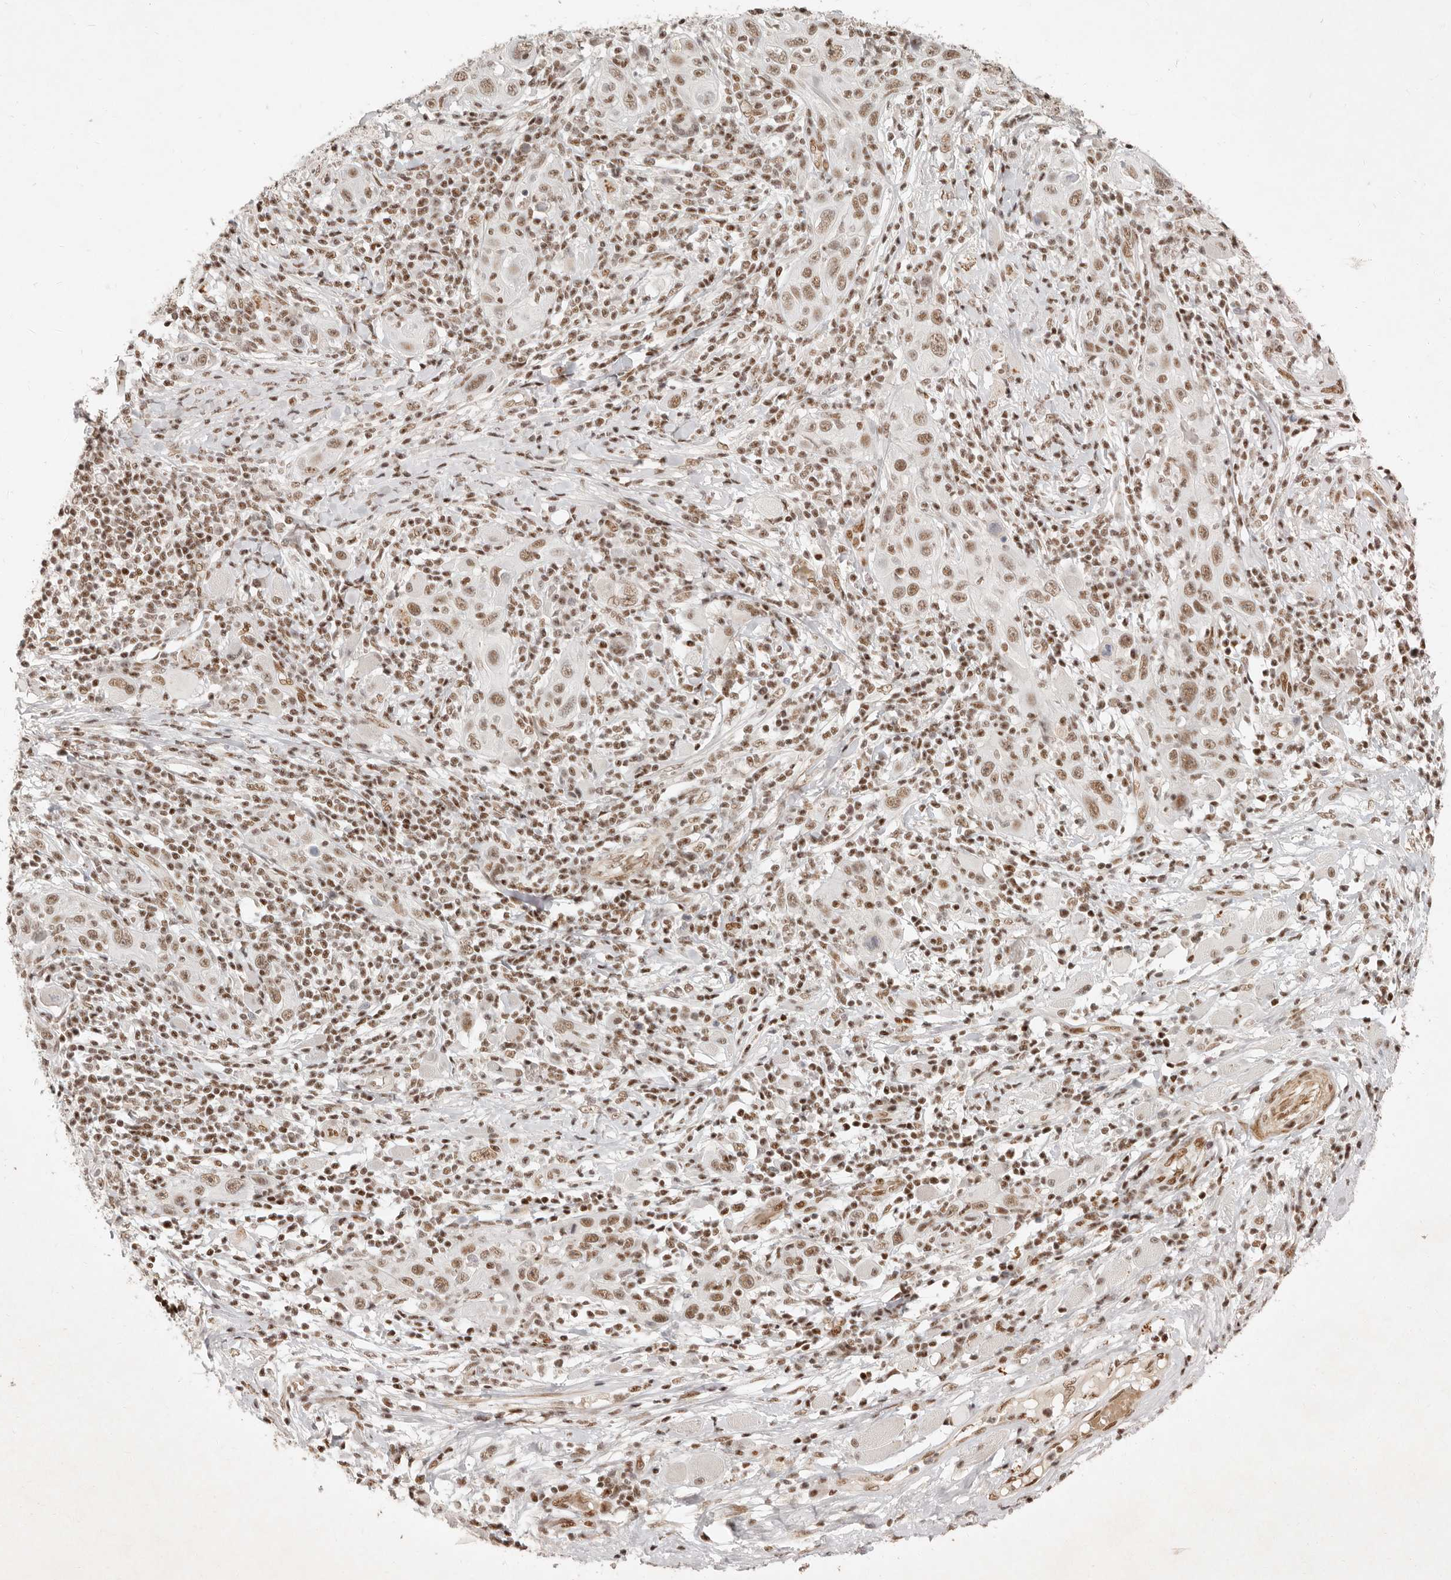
{"staining": {"intensity": "moderate", "quantity": ">75%", "location": "nuclear"}, "tissue": "skin cancer", "cell_type": "Tumor cells", "image_type": "cancer", "snomed": [{"axis": "morphology", "description": "Squamous cell carcinoma, NOS"}, {"axis": "topography", "description": "Skin"}], "caption": "Immunohistochemical staining of skin cancer exhibits medium levels of moderate nuclear staining in approximately >75% of tumor cells.", "gene": "GABPA", "patient": {"sex": "female", "age": 88}}